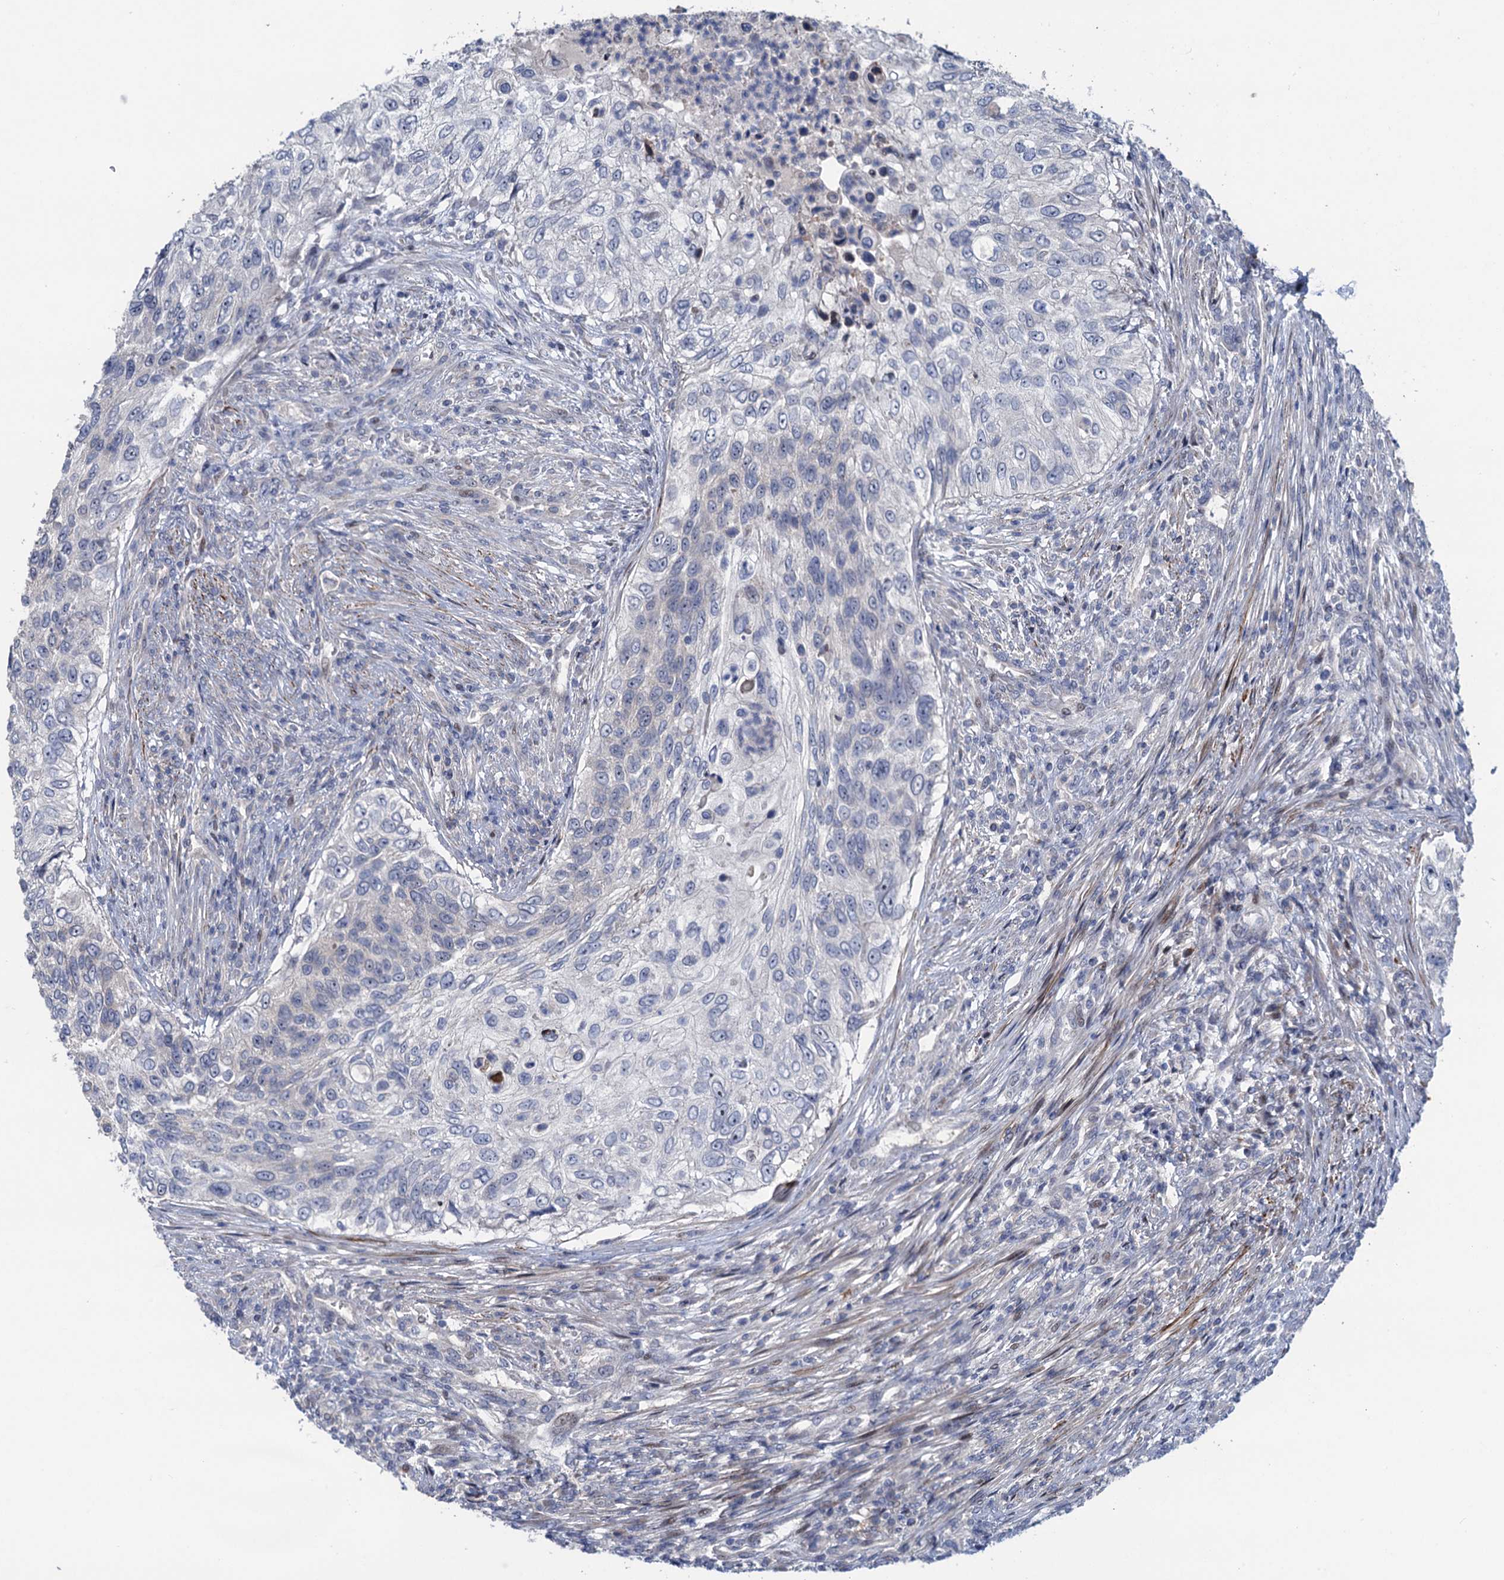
{"staining": {"intensity": "negative", "quantity": "none", "location": "none"}, "tissue": "urothelial cancer", "cell_type": "Tumor cells", "image_type": "cancer", "snomed": [{"axis": "morphology", "description": "Urothelial carcinoma, High grade"}, {"axis": "topography", "description": "Urinary bladder"}], "caption": "DAB (3,3'-diaminobenzidine) immunohistochemical staining of human high-grade urothelial carcinoma reveals no significant staining in tumor cells.", "gene": "ESYT3", "patient": {"sex": "female", "age": 60}}